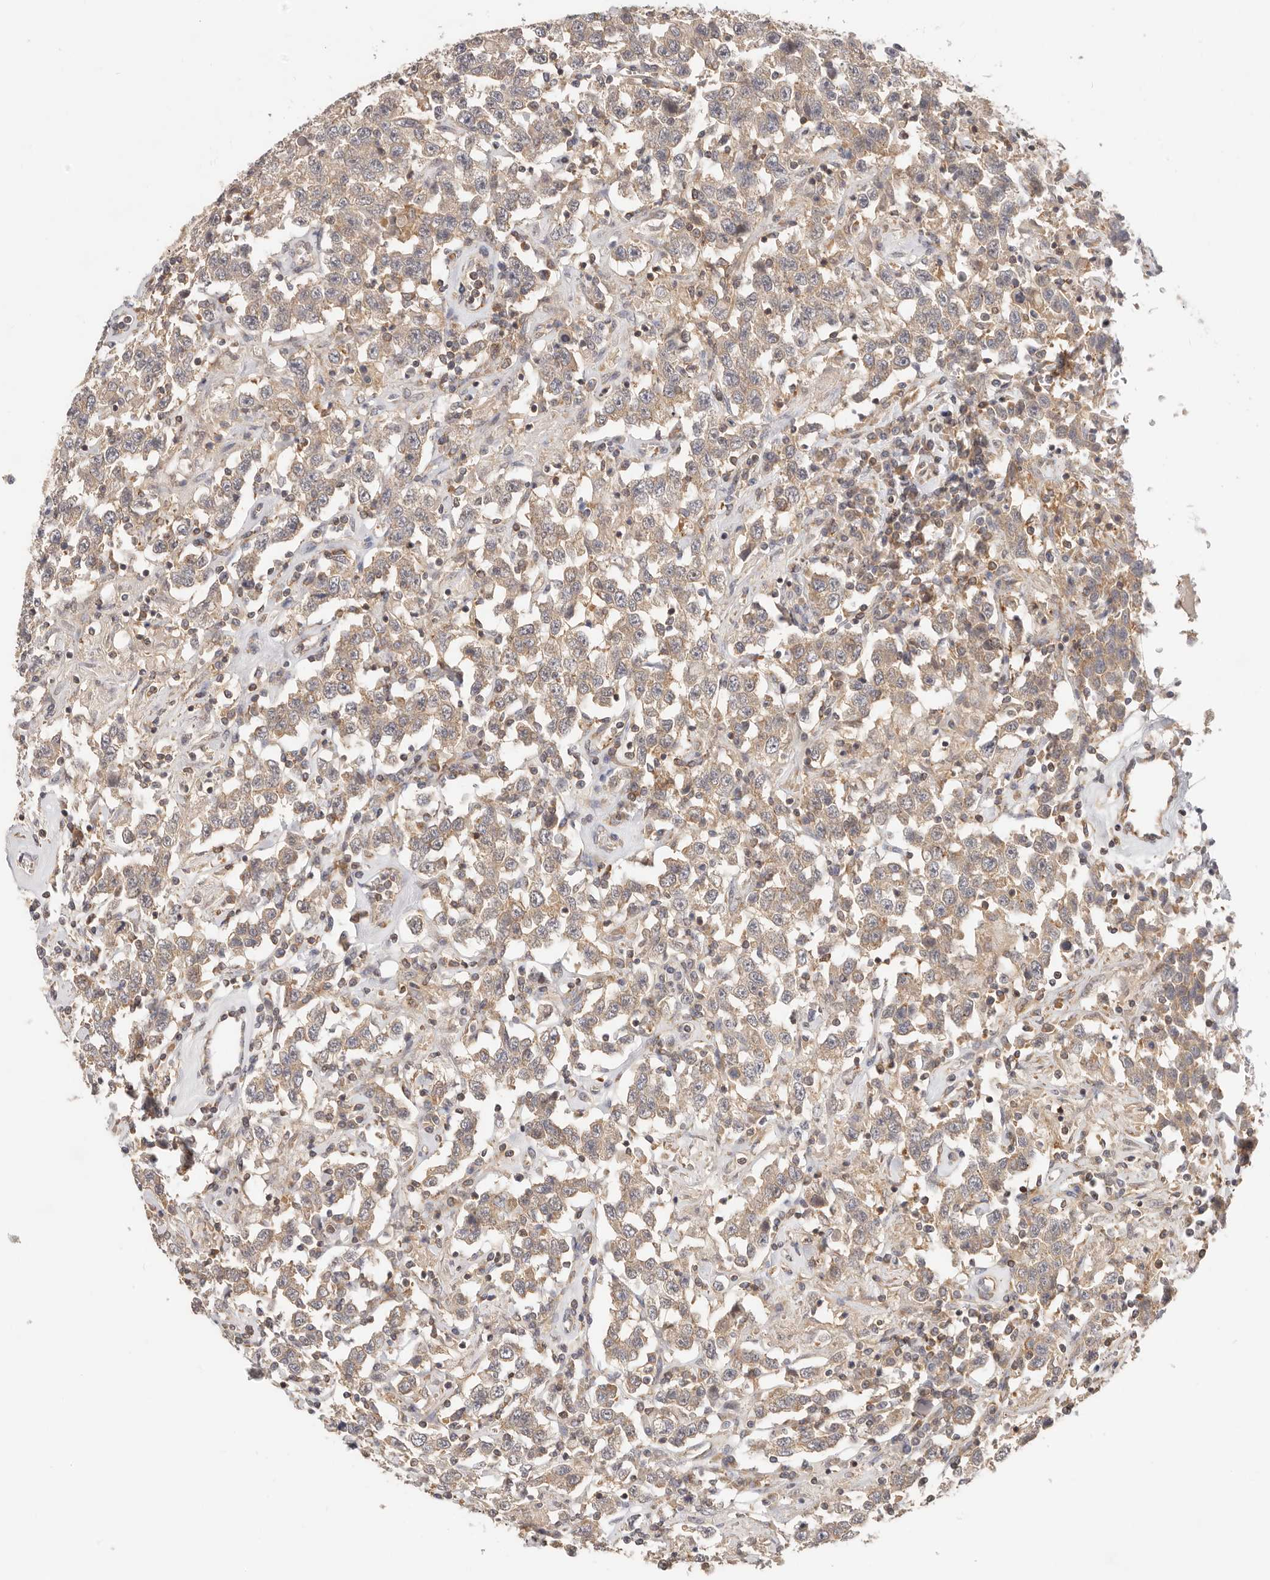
{"staining": {"intensity": "weak", "quantity": ">75%", "location": "cytoplasmic/membranous"}, "tissue": "testis cancer", "cell_type": "Tumor cells", "image_type": "cancer", "snomed": [{"axis": "morphology", "description": "Seminoma, NOS"}, {"axis": "topography", "description": "Testis"}], "caption": "Testis seminoma tissue displays weak cytoplasmic/membranous staining in approximately >75% of tumor cells, visualized by immunohistochemistry. The staining is performed using DAB (3,3'-diaminobenzidine) brown chromogen to label protein expression. The nuclei are counter-stained blue using hematoxylin.", "gene": "DTNBP1", "patient": {"sex": "male", "age": 41}}